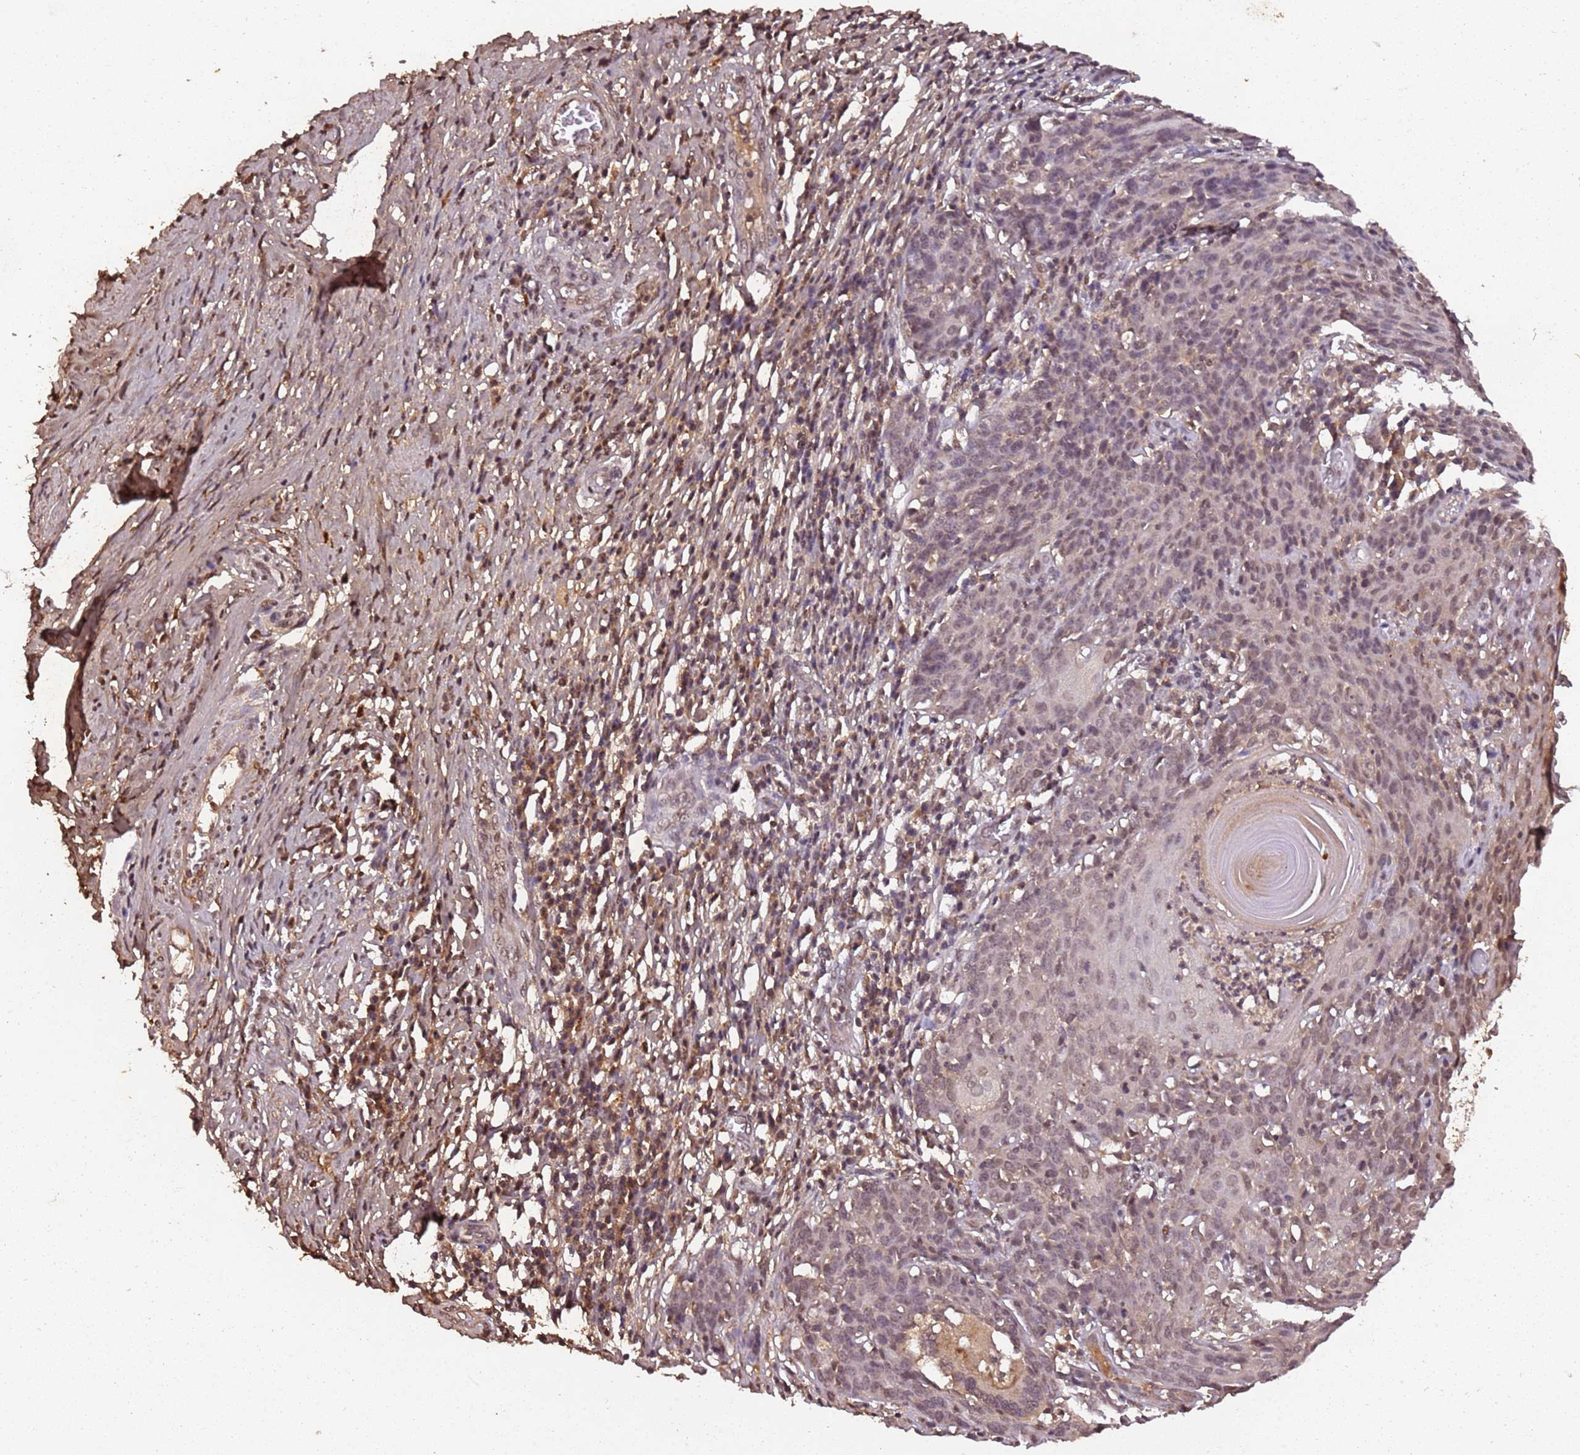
{"staining": {"intensity": "weak", "quantity": "<25%", "location": "nuclear"}, "tissue": "cervical cancer", "cell_type": "Tumor cells", "image_type": "cancer", "snomed": [{"axis": "morphology", "description": "Squamous cell carcinoma, NOS"}, {"axis": "topography", "description": "Cervix"}], "caption": "This is a histopathology image of IHC staining of squamous cell carcinoma (cervical), which shows no expression in tumor cells.", "gene": "COL1A2", "patient": {"sex": "female", "age": 50}}